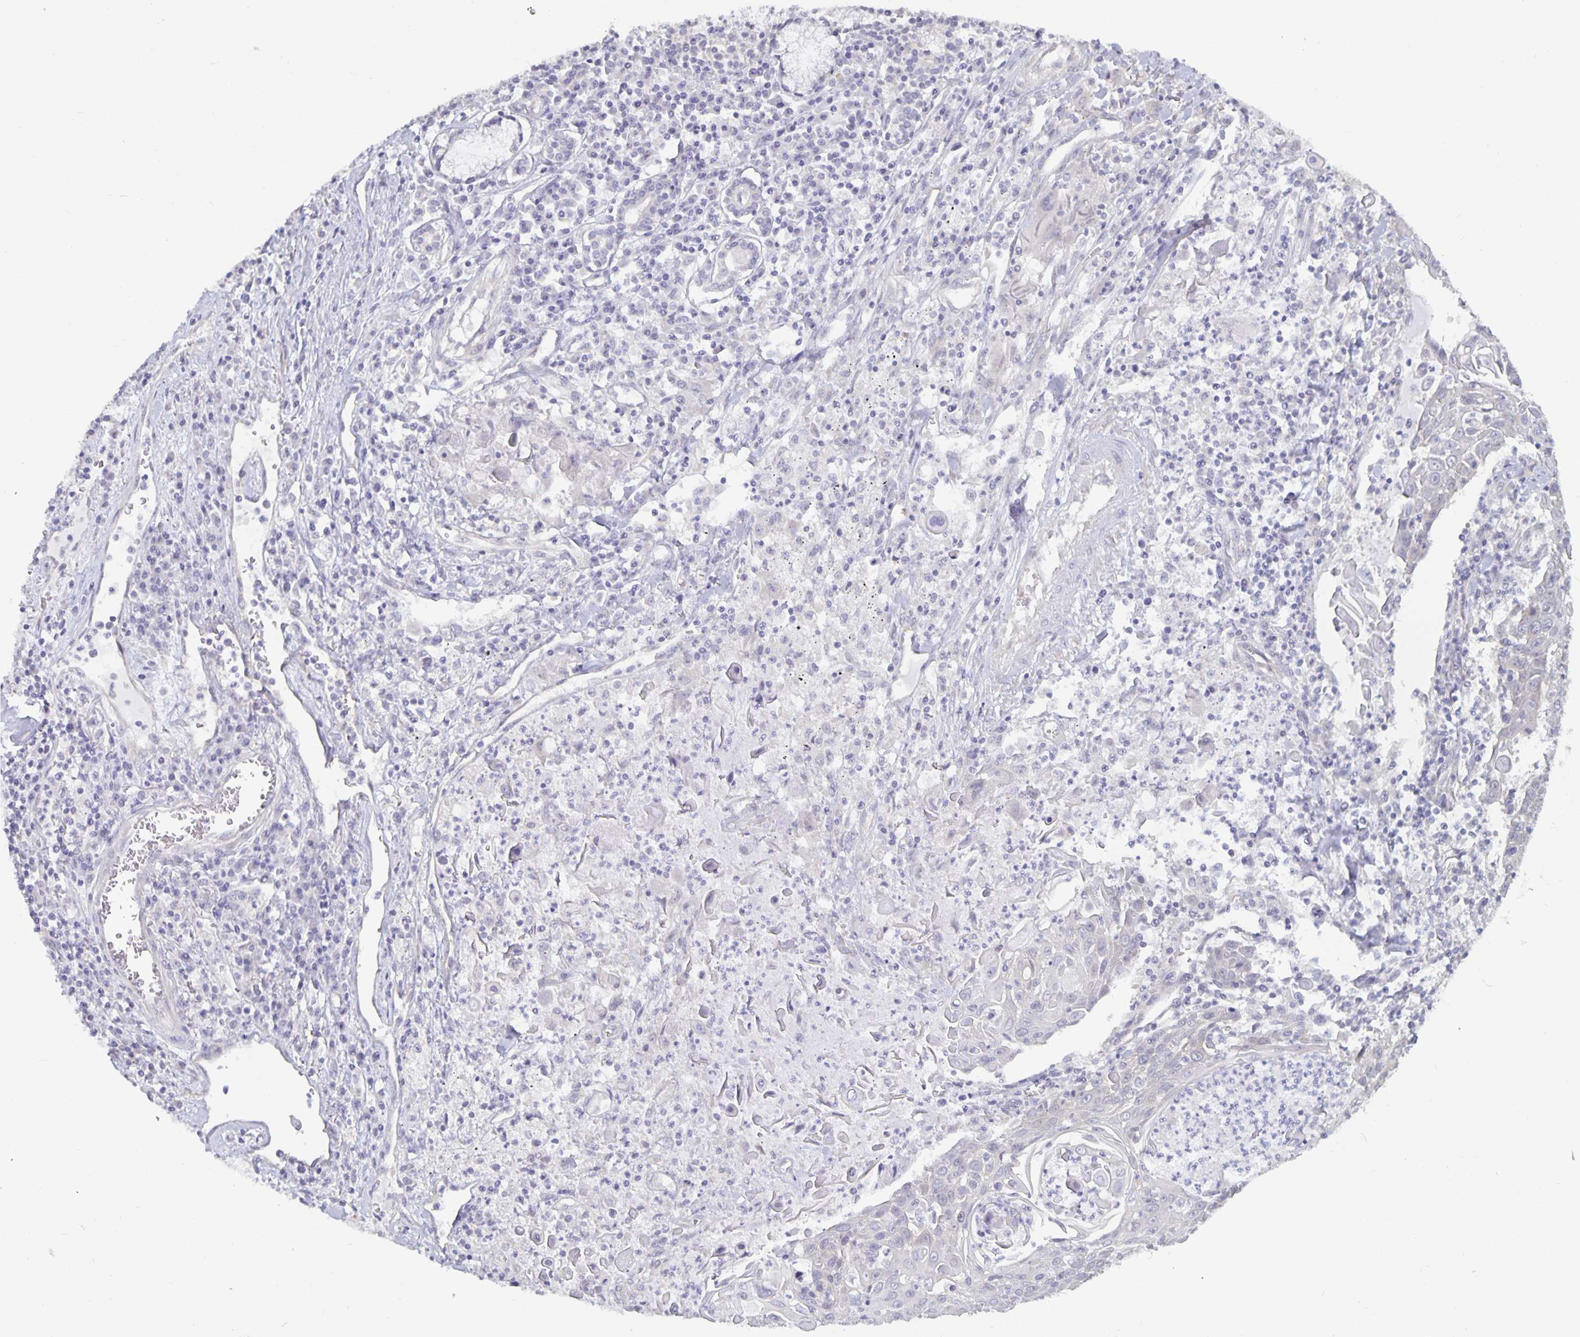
{"staining": {"intensity": "negative", "quantity": "none", "location": "none"}, "tissue": "lung cancer", "cell_type": "Tumor cells", "image_type": "cancer", "snomed": [{"axis": "morphology", "description": "Squamous cell carcinoma, NOS"}, {"axis": "morphology", "description": "Squamous cell carcinoma, metastatic, NOS"}, {"axis": "topography", "description": "Lung"}, {"axis": "topography", "description": "Pleura, NOS"}], "caption": "Metastatic squamous cell carcinoma (lung) was stained to show a protein in brown. There is no significant staining in tumor cells.", "gene": "PLCB3", "patient": {"sex": "male", "age": 72}}